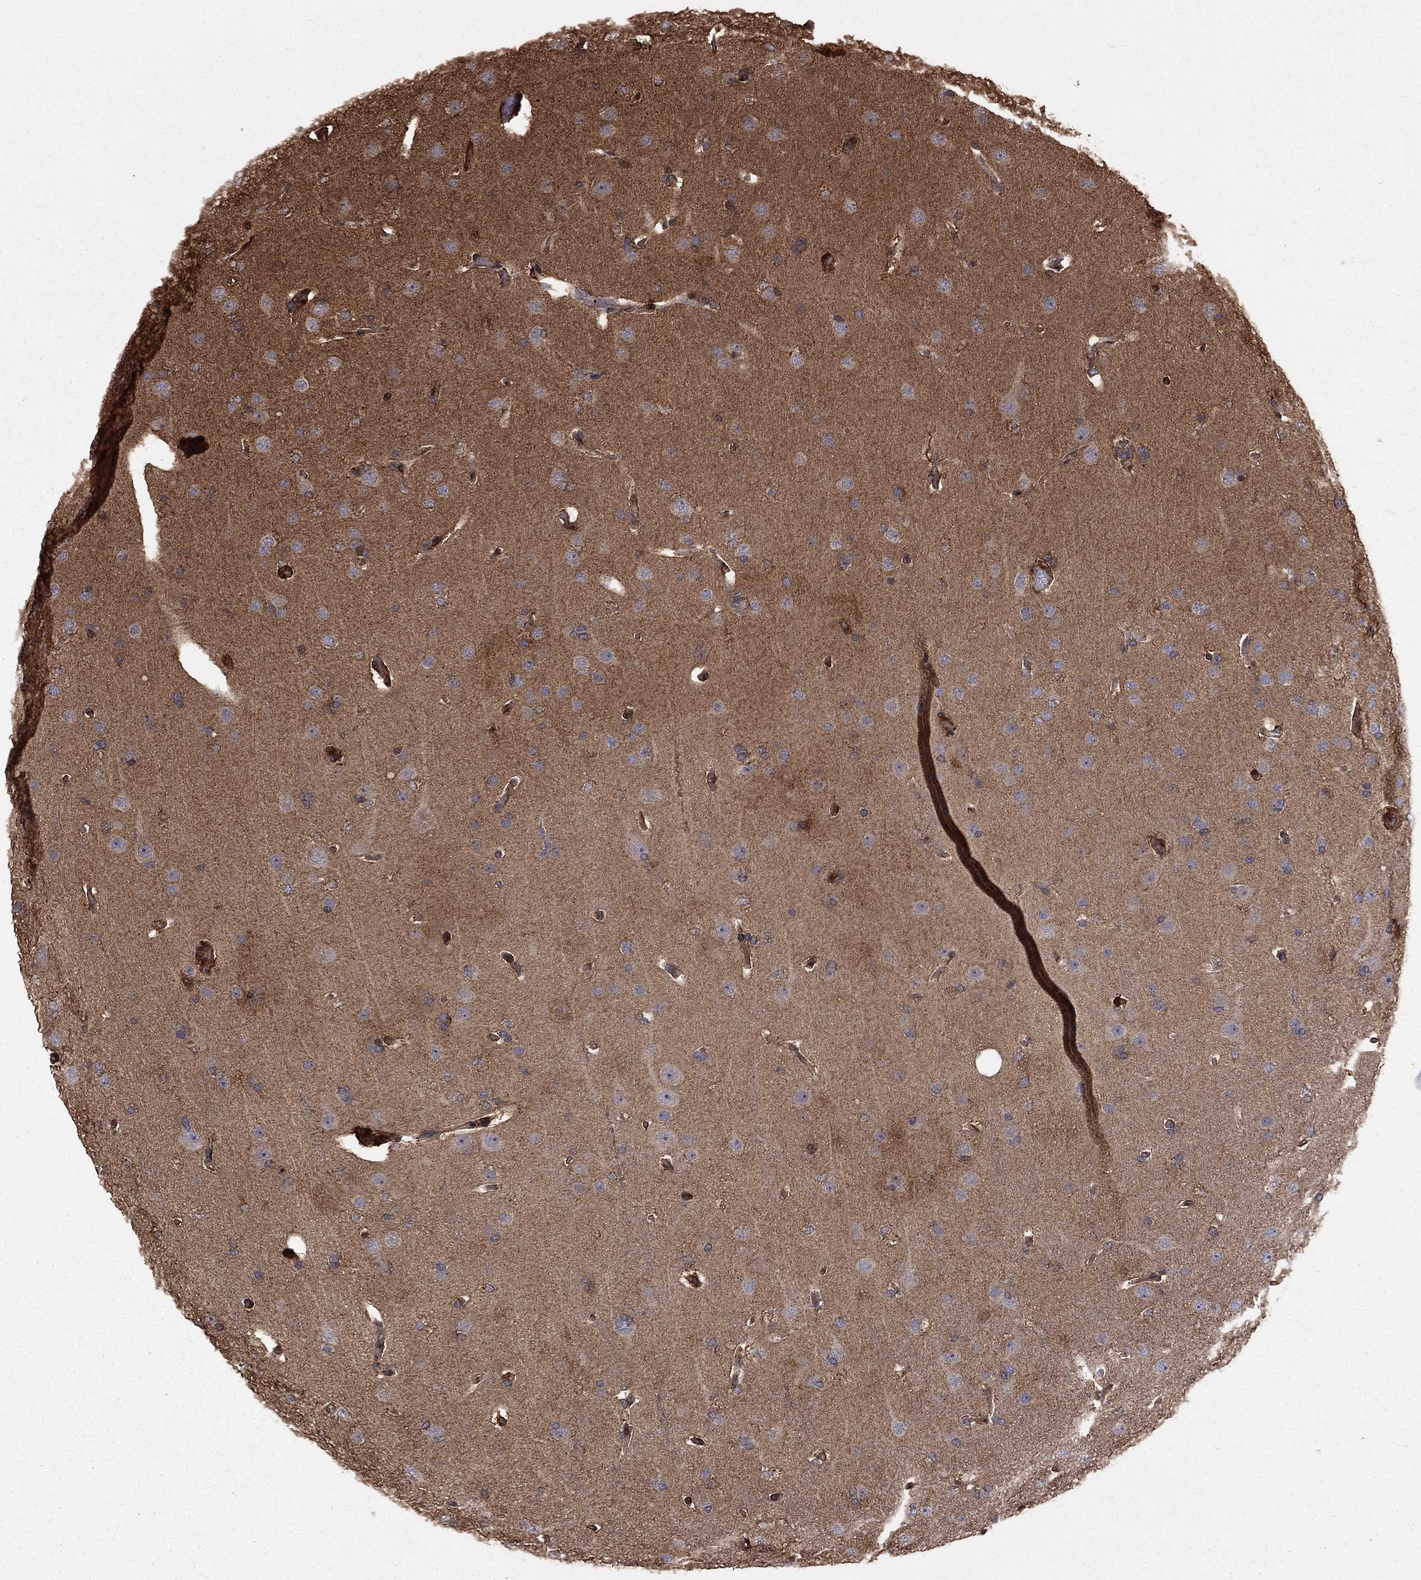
{"staining": {"intensity": "weak", "quantity": "25%-75%", "location": "cytoplasmic/membranous"}, "tissue": "glioma", "cell_type": "Tumor cells", "image_type": "cancer", "snomed": [{"axis": "morphology", "description": "Glioma, malignant, Low grade"}, {"axis": "topography", "description": "Brain"}], "caption": "Protein staining of glioma tissue demonstrates weak cytoplasmic/membranous staining in about 25%-75% of tumor cells.", "gene": "GYG1", "patient": {"sex": "male", "age": 41}}